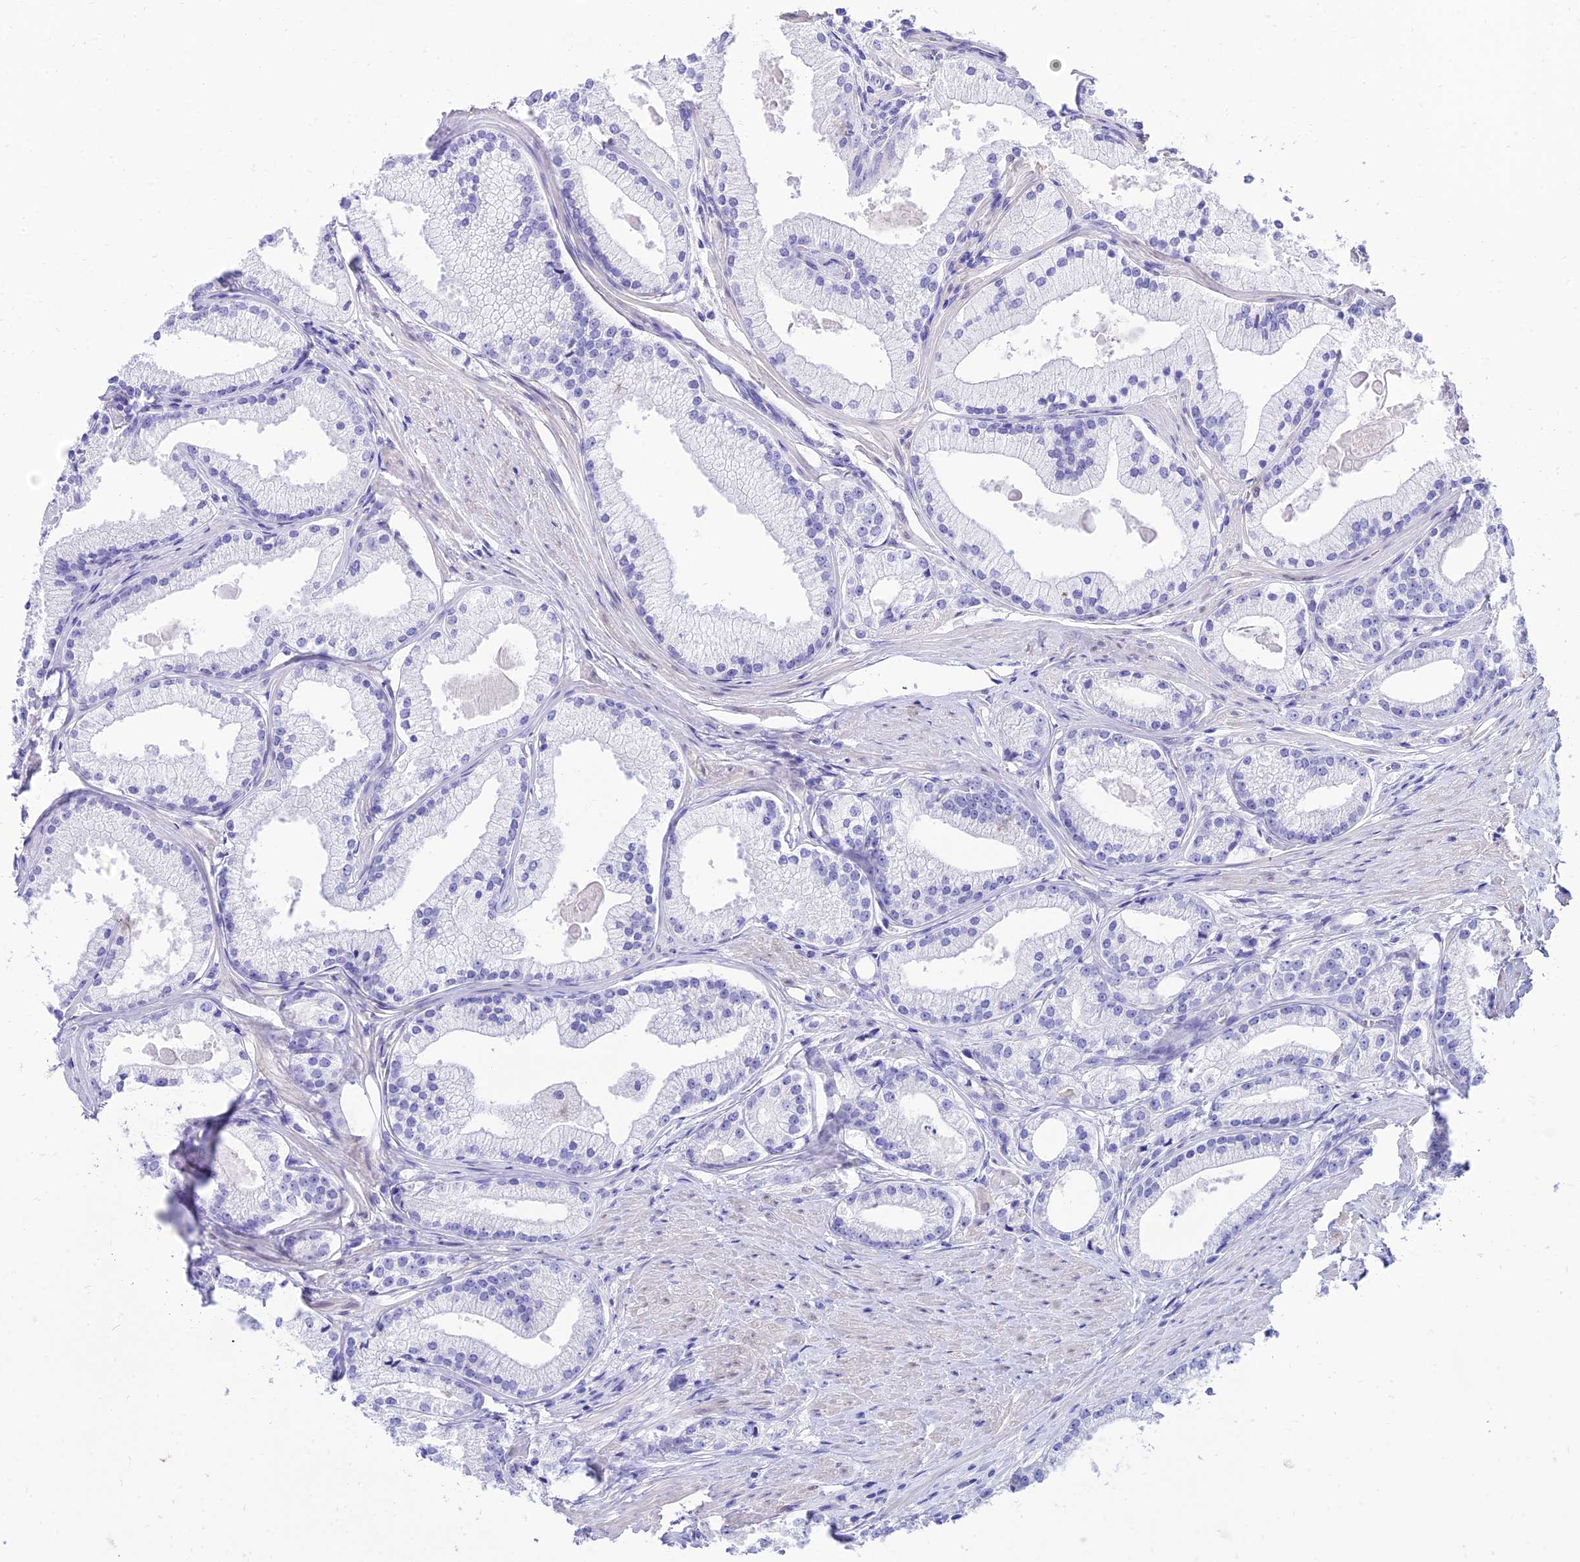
{"staining": {"intensity": "negative", "quantity": "none", "location": "none"}, "tissue": "prostate cancer", "cell_type": "Tumor cells", "image_type": "cancer", "snomed": [{"axis": "morphology", "description": "Adenocarcinoma, Low grade"}, {"axis": "topography", "description": "Prostate"}], "caption": "A histopathology image of human prostate cancer (low-grade adenocarcinoma) is negative for staining in tumor cells.", "gene": "TAC3", "patient": {"sex": "male", "age": 57}}